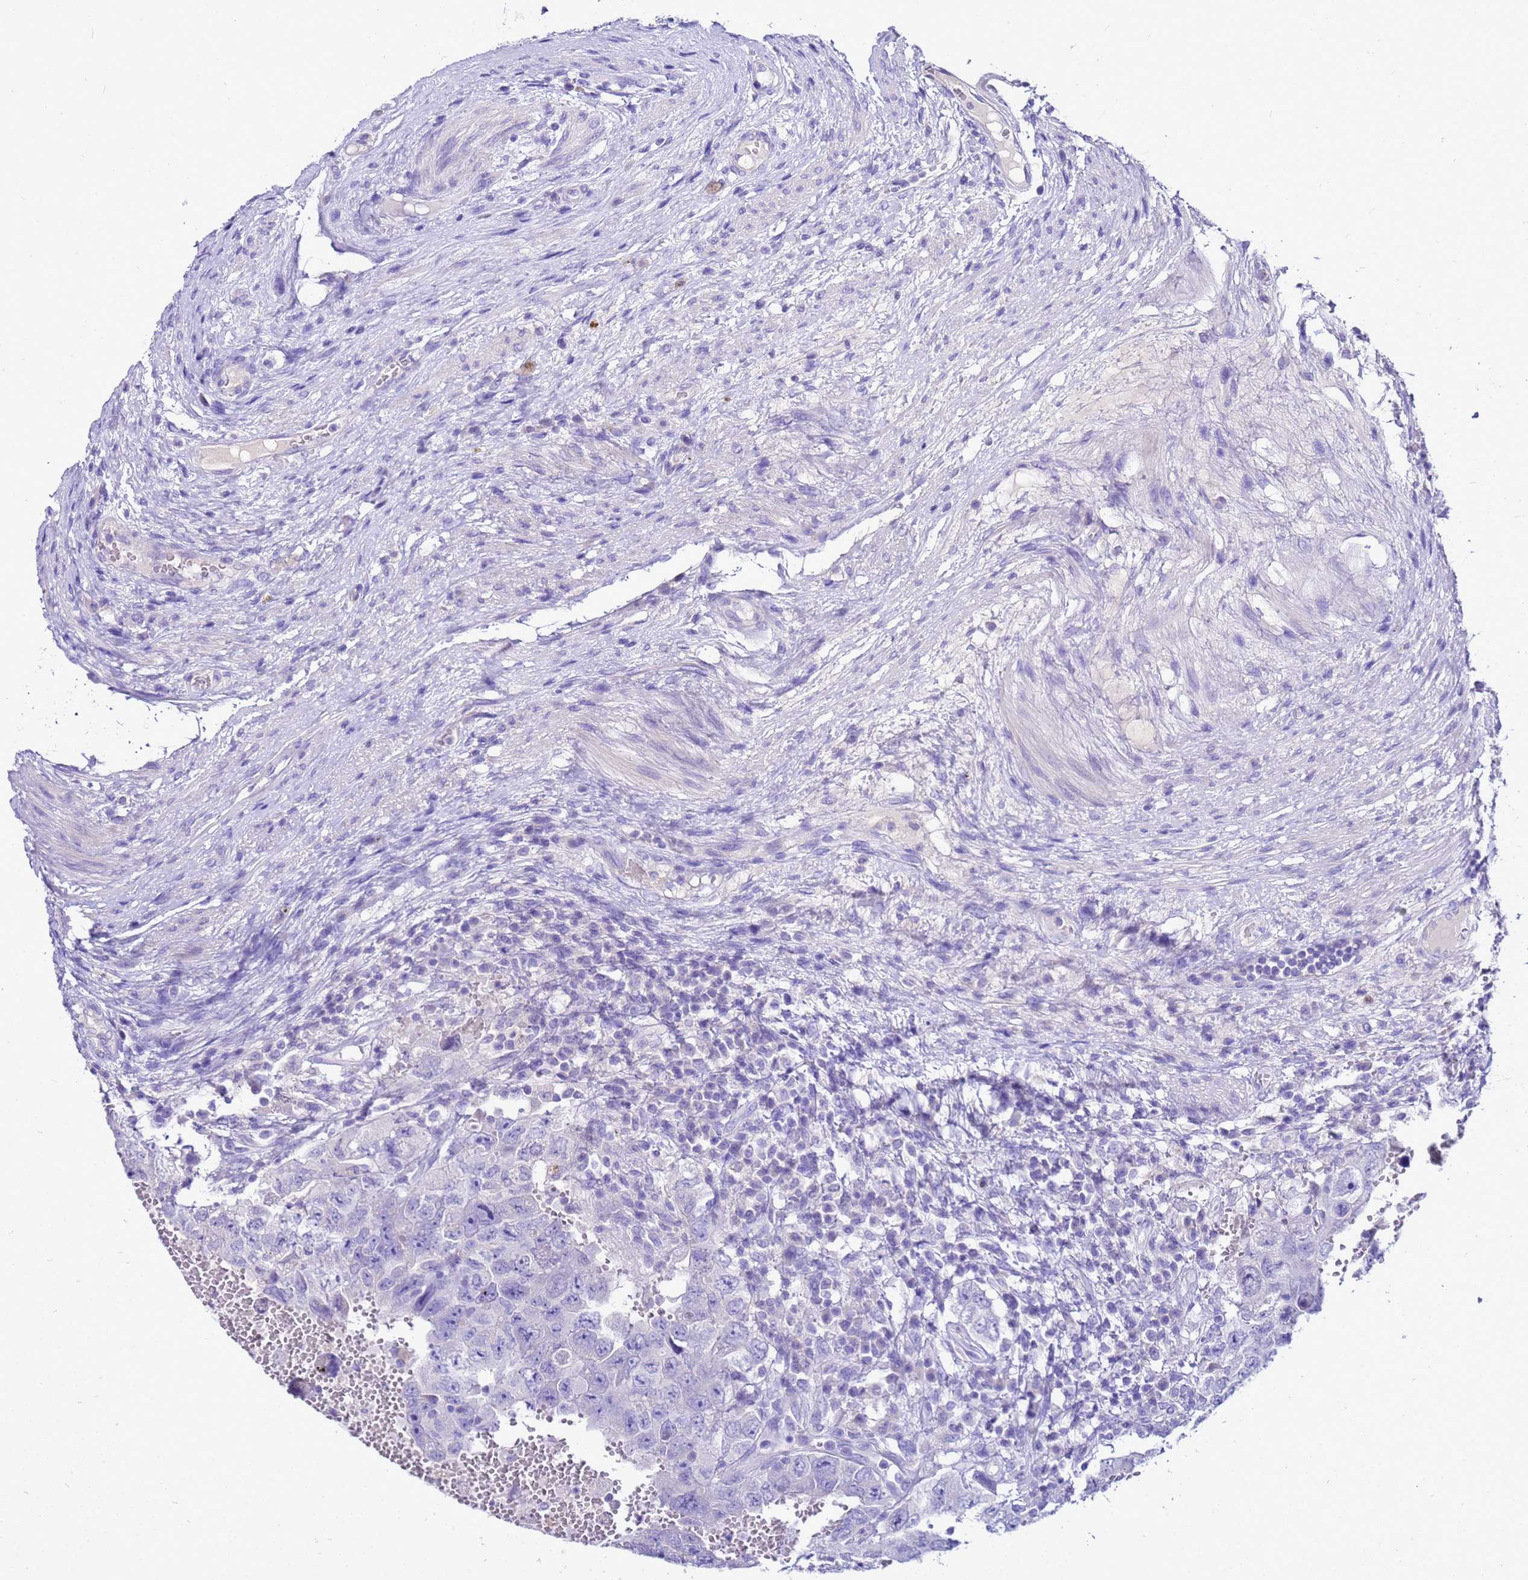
{"staining": {"intensity": "negative", "quantity": "none", "location": "none"}, "tissue": "testis cancer", "cell_type": "Tumor cells", "image_type": "cancer", "snomed": [{"axis": "morphology", "description": "Carcinoma, Embryonal, NOS"}, {"axis": "topography", "description": "Testis"}], "caption": "Immunohistochemistry histopathology image of neoplastic tissue: human embryonal carcinoma (testis) stained with DAB demonstrates no significant protein staining in tumor cells. Brightfield microscopy of immunohistochemistry stained with DAB (brown) and hematoxylin (blue), captured at high magnification.", "gene": "BEST2", "patient": {"sex": "male", "age": 26}}